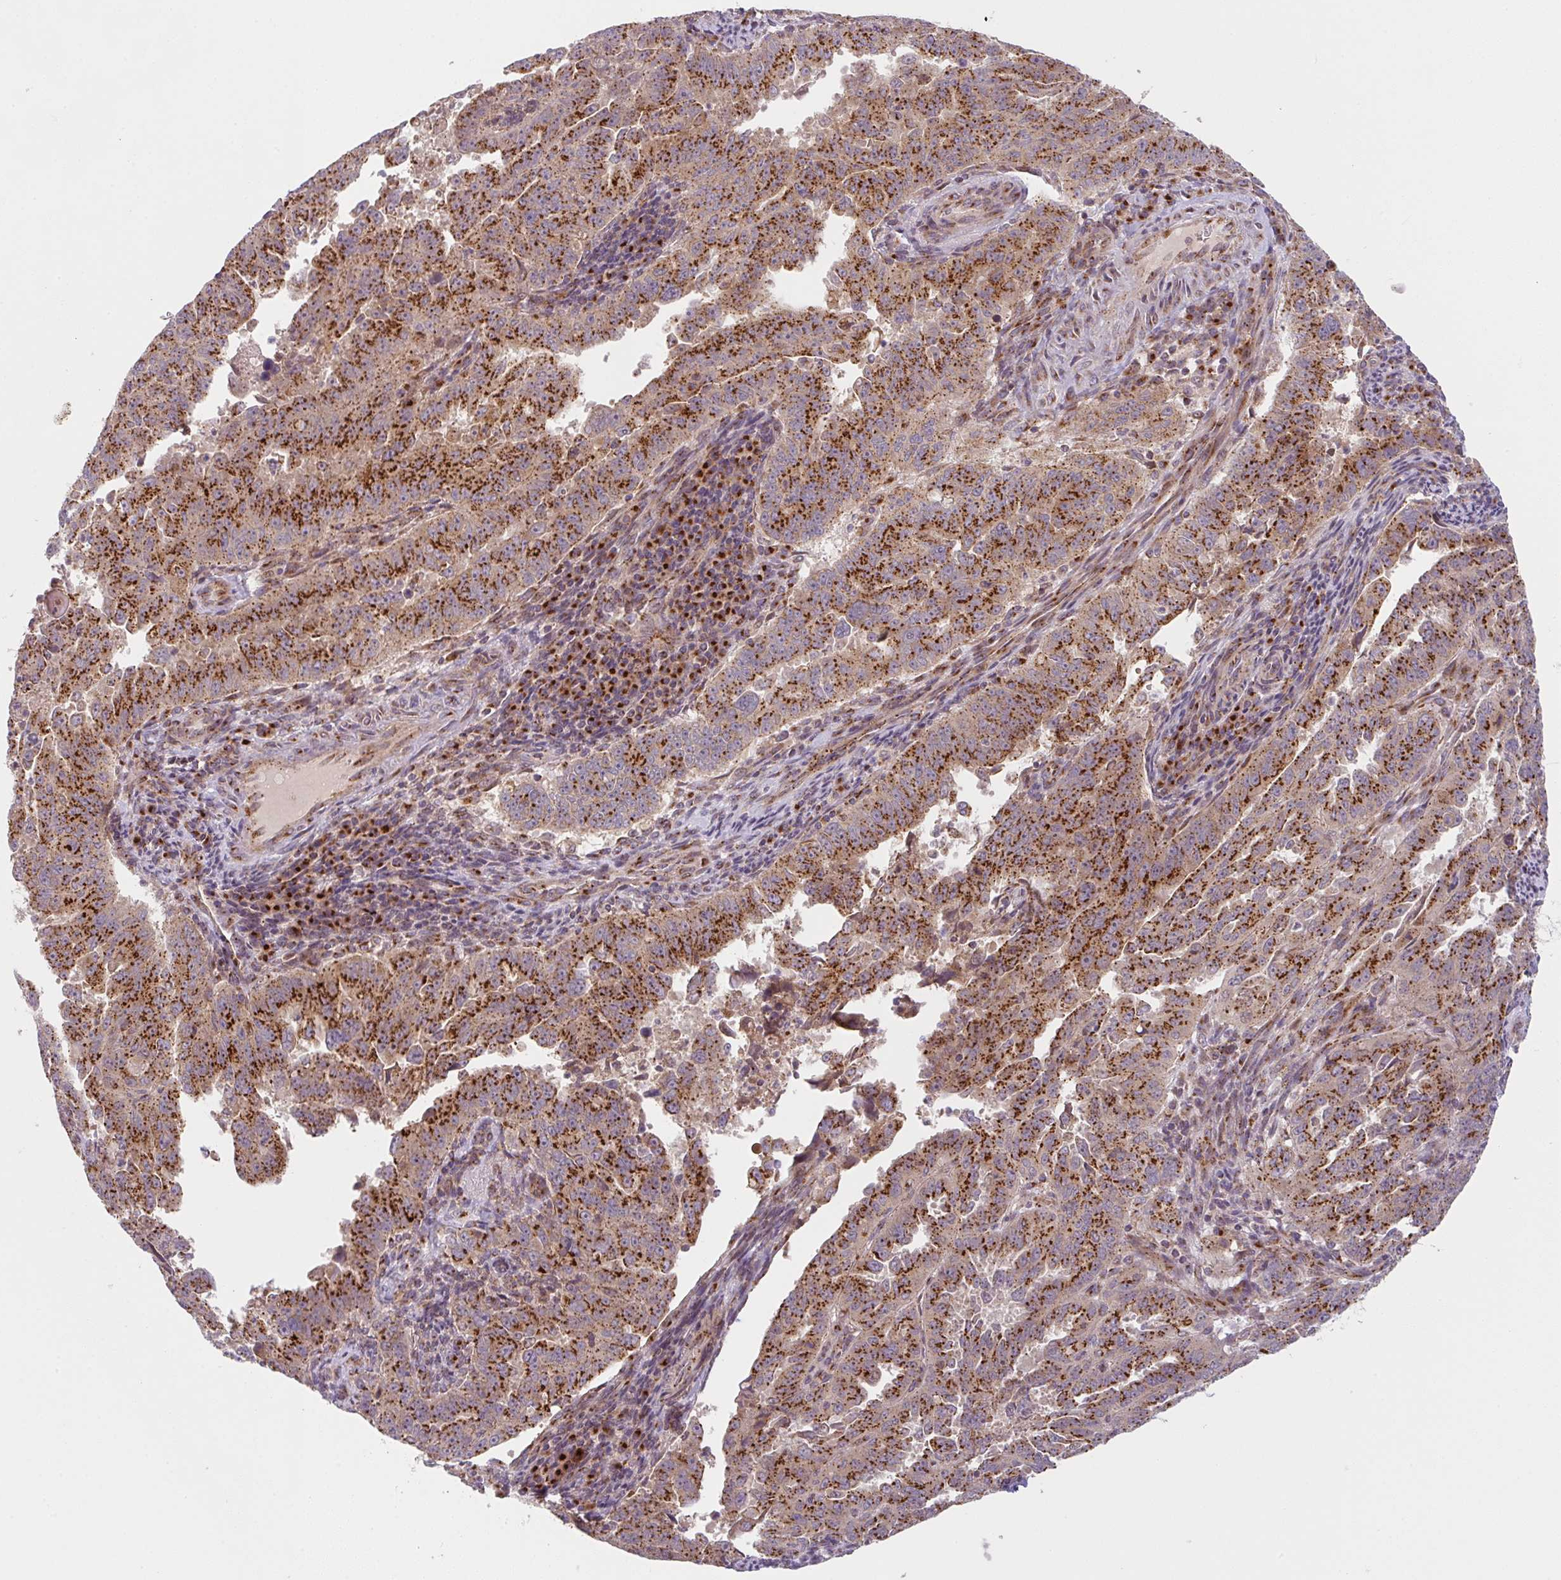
{"staining": {"intensity": "strong", "quantity": ">75%", "location": "cytoplasmic/membranous"}, "tissue": "endometrial cancer", "cell_type": "Tumor cells", "image_type": "cancer", "snomed": [{"axis": "morphology", "description": "Adenocarcinoma, NOS"}, {"axis": "topography", "description": "Endometrium"}], "caption": "Immunohistochemistry (DAB (3,3'-diaminobenzidine)) staining of endometrial cancer shows strong cytoplasmic/membranous protein staining in about >75% of tumor cells.", "gene": "GVQW3", "patient": {"sex": "female", "age": 65}}